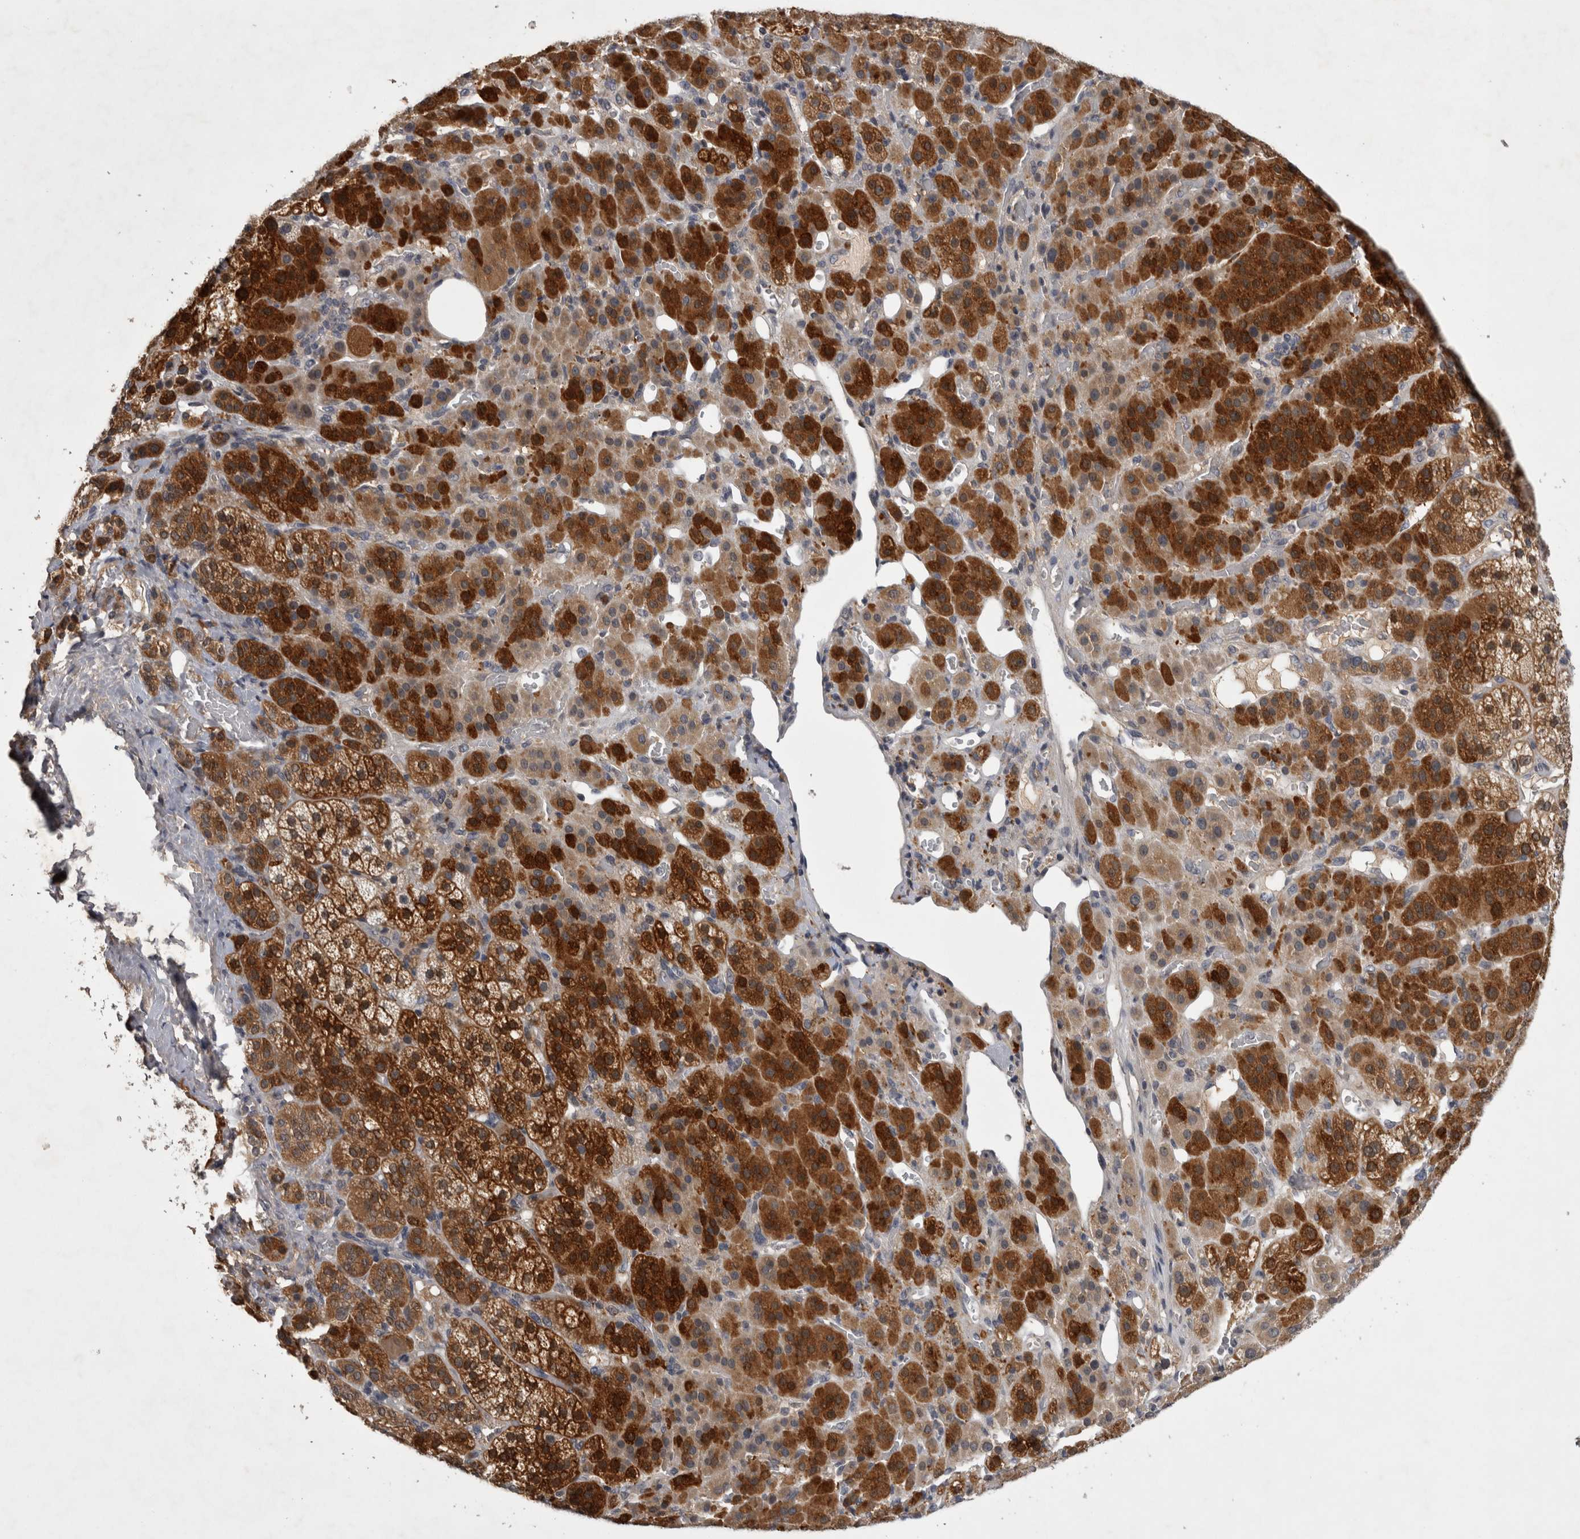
{"staining": {"intensity": "strong", "quantity": ">75%", "location": "cytoplasmic/membranous,nuclear"}, "tissue": "adrenal gland", "cell_type": "Glandular cells", "image_type": "normal", "snomed": [{"axis": "morphology", "description": "Normal tissue, NOS"}, {"axis": "topography", "description": "Adrenal gland"}], "caption": "Protein analysis of benign adrenal gland displays strong cytoplasmic/membranous,nuclear positivity in about >75% of glandular cells.", "gene": "ZNF114", "patient": {"sex": "male", "age": 57}}